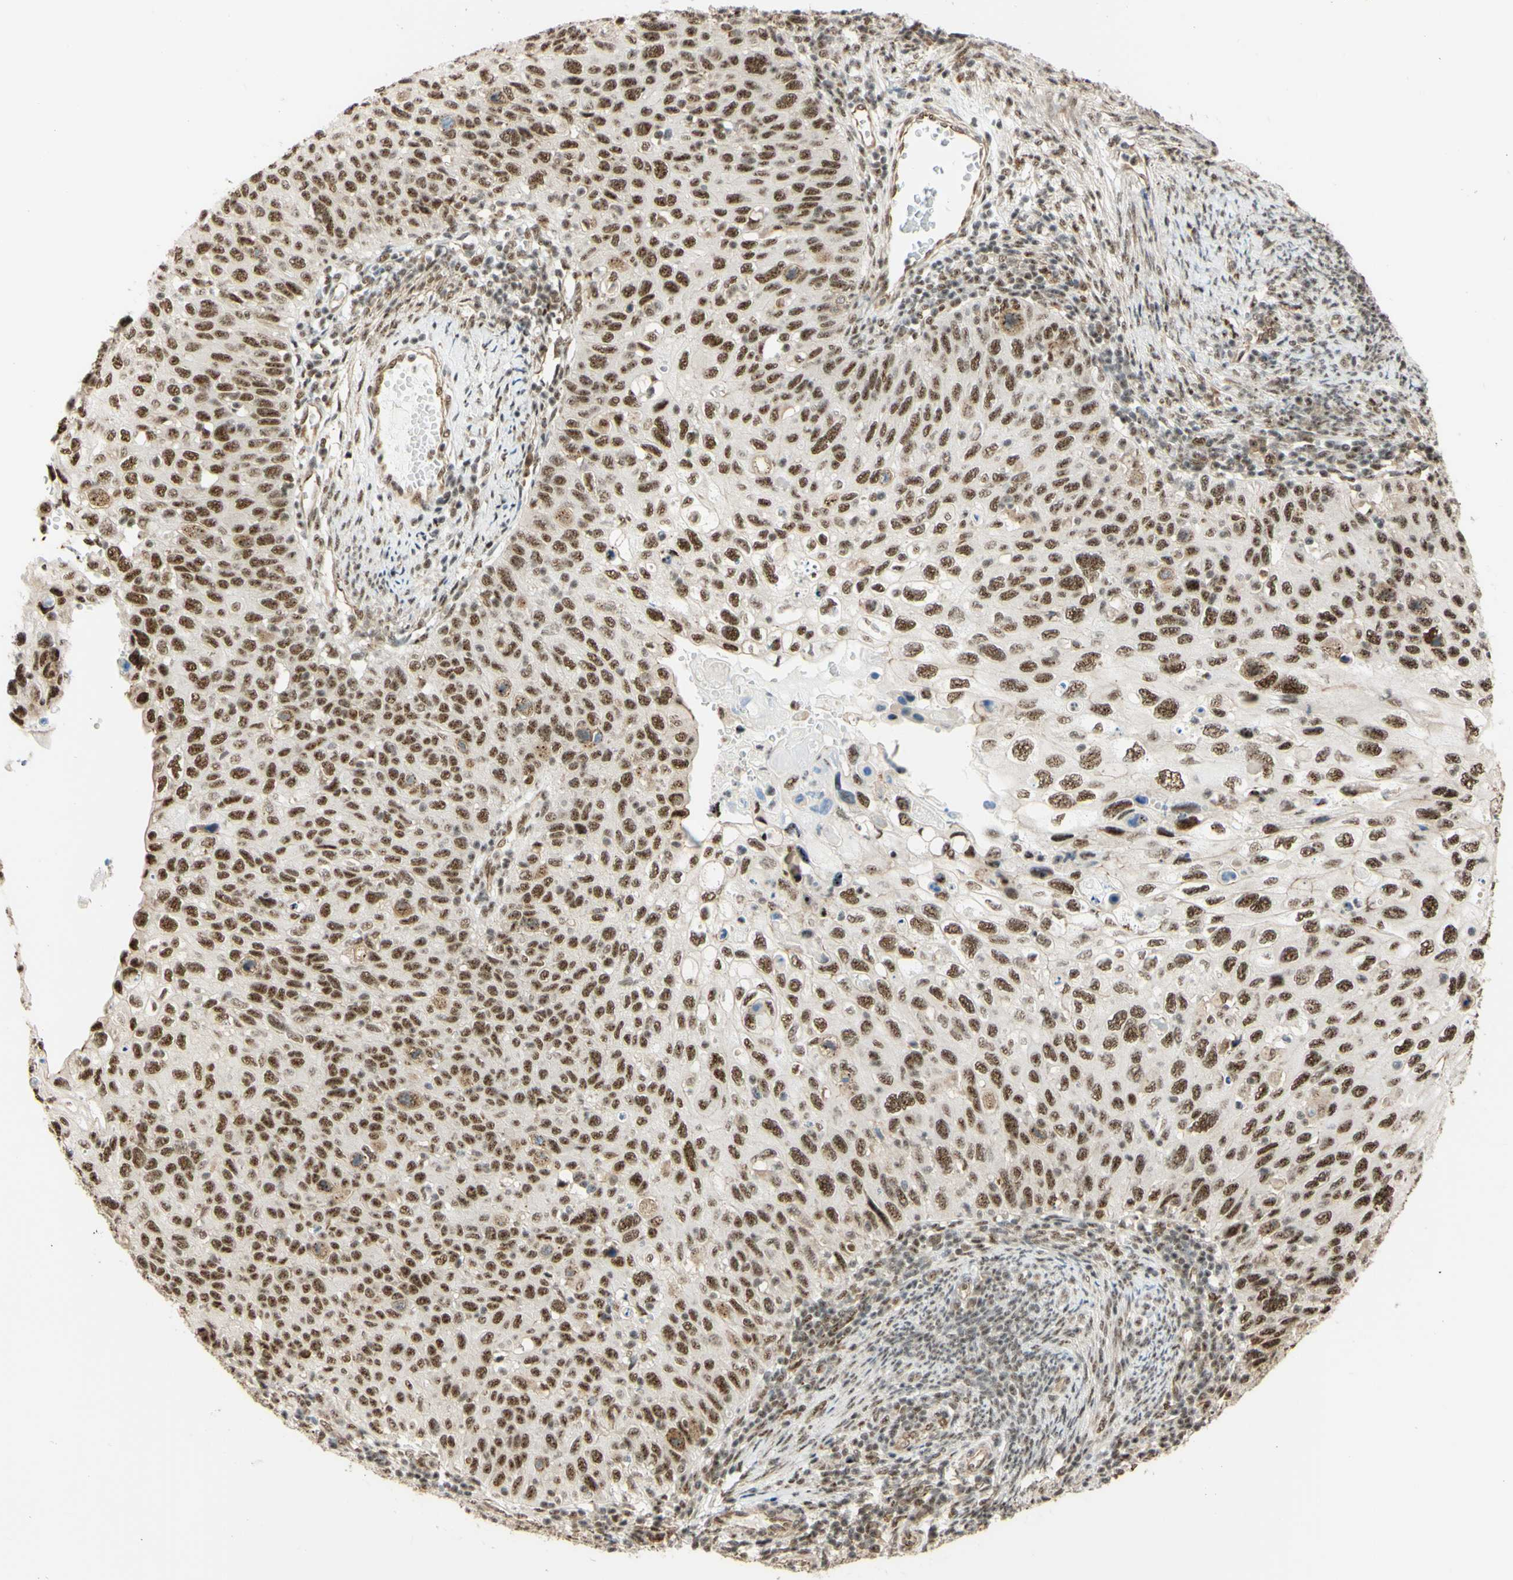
{"staining": {"intensity": "moderate", "quantity": ">75%", "location": "nuclear"}, "tissue": "cervical cancer", "cell_type": "Tumor cells", "image_type": "cancer", "snomed": [{"axis": "morphology", "description": "Squamous cell carcinoma, NOS"}, {"axis": "topography", "description": "Cervix"}], "caption": "DAB immunohistochemical staining of human squamous cell carcinoma (cervical) demonstrates moderate nuclear protein staining in approximately >75% of tumor cells.", "gene": "SAP18", "patient": {"sex": "female", "age": 70}}